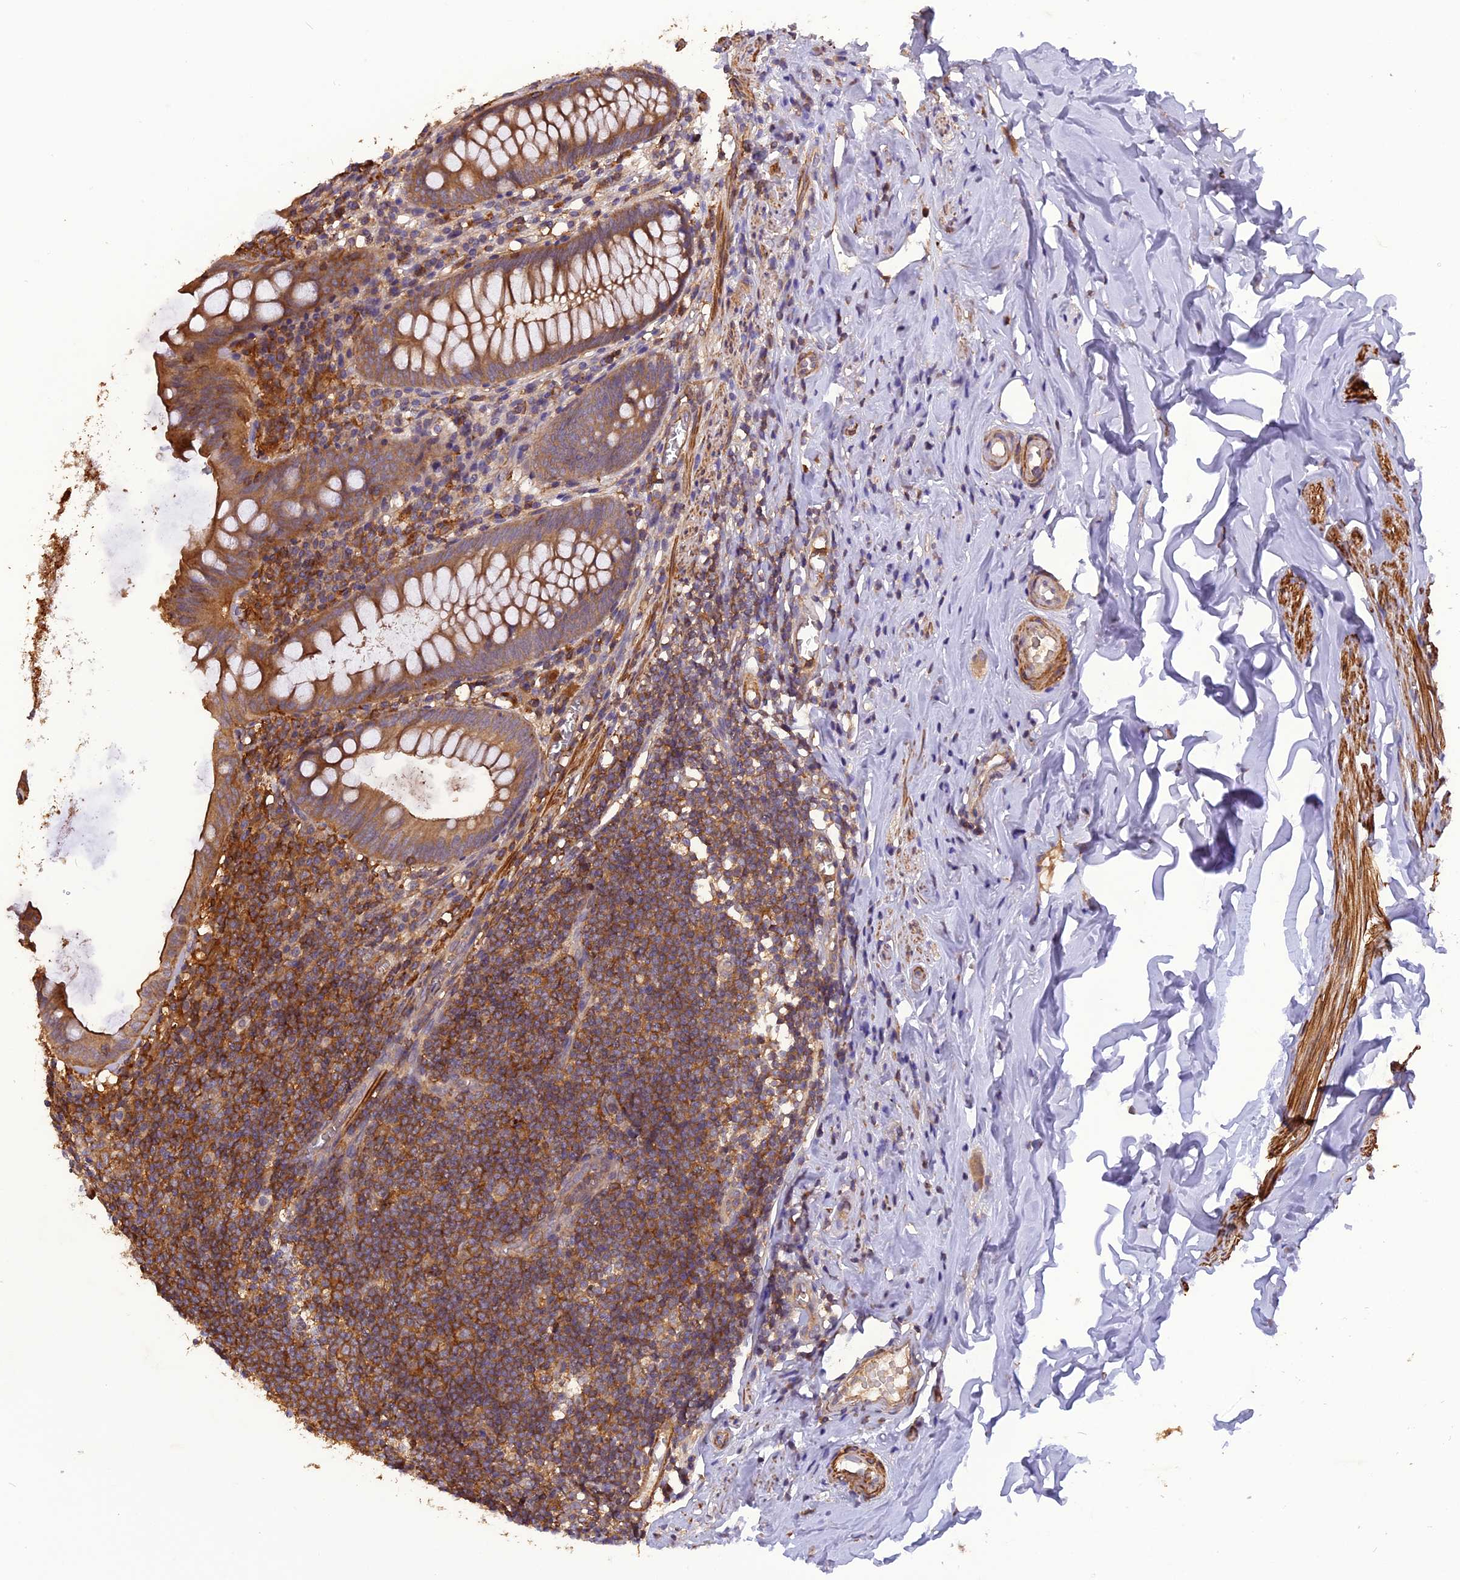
{"staining": {"intensity": "moderate", "quantity": ">75%", "location": "cytoplasmic/membranous"}, "tissue": "appendix", "cell_type": "Glandular cells", "image_type": "normal", "snomed": [{"axis": "morphology", "description": "Normal tissue, NOS"}, {"axis": "topography", "description": "Appendix"}], "caption": "A medium amount of moderate cytoplasmic/membranous expression is identified in about >75% of glandular cells in unremarkable appendix.", "gene": "STOML1", "patient": {"sex": "female", "age": 51}}